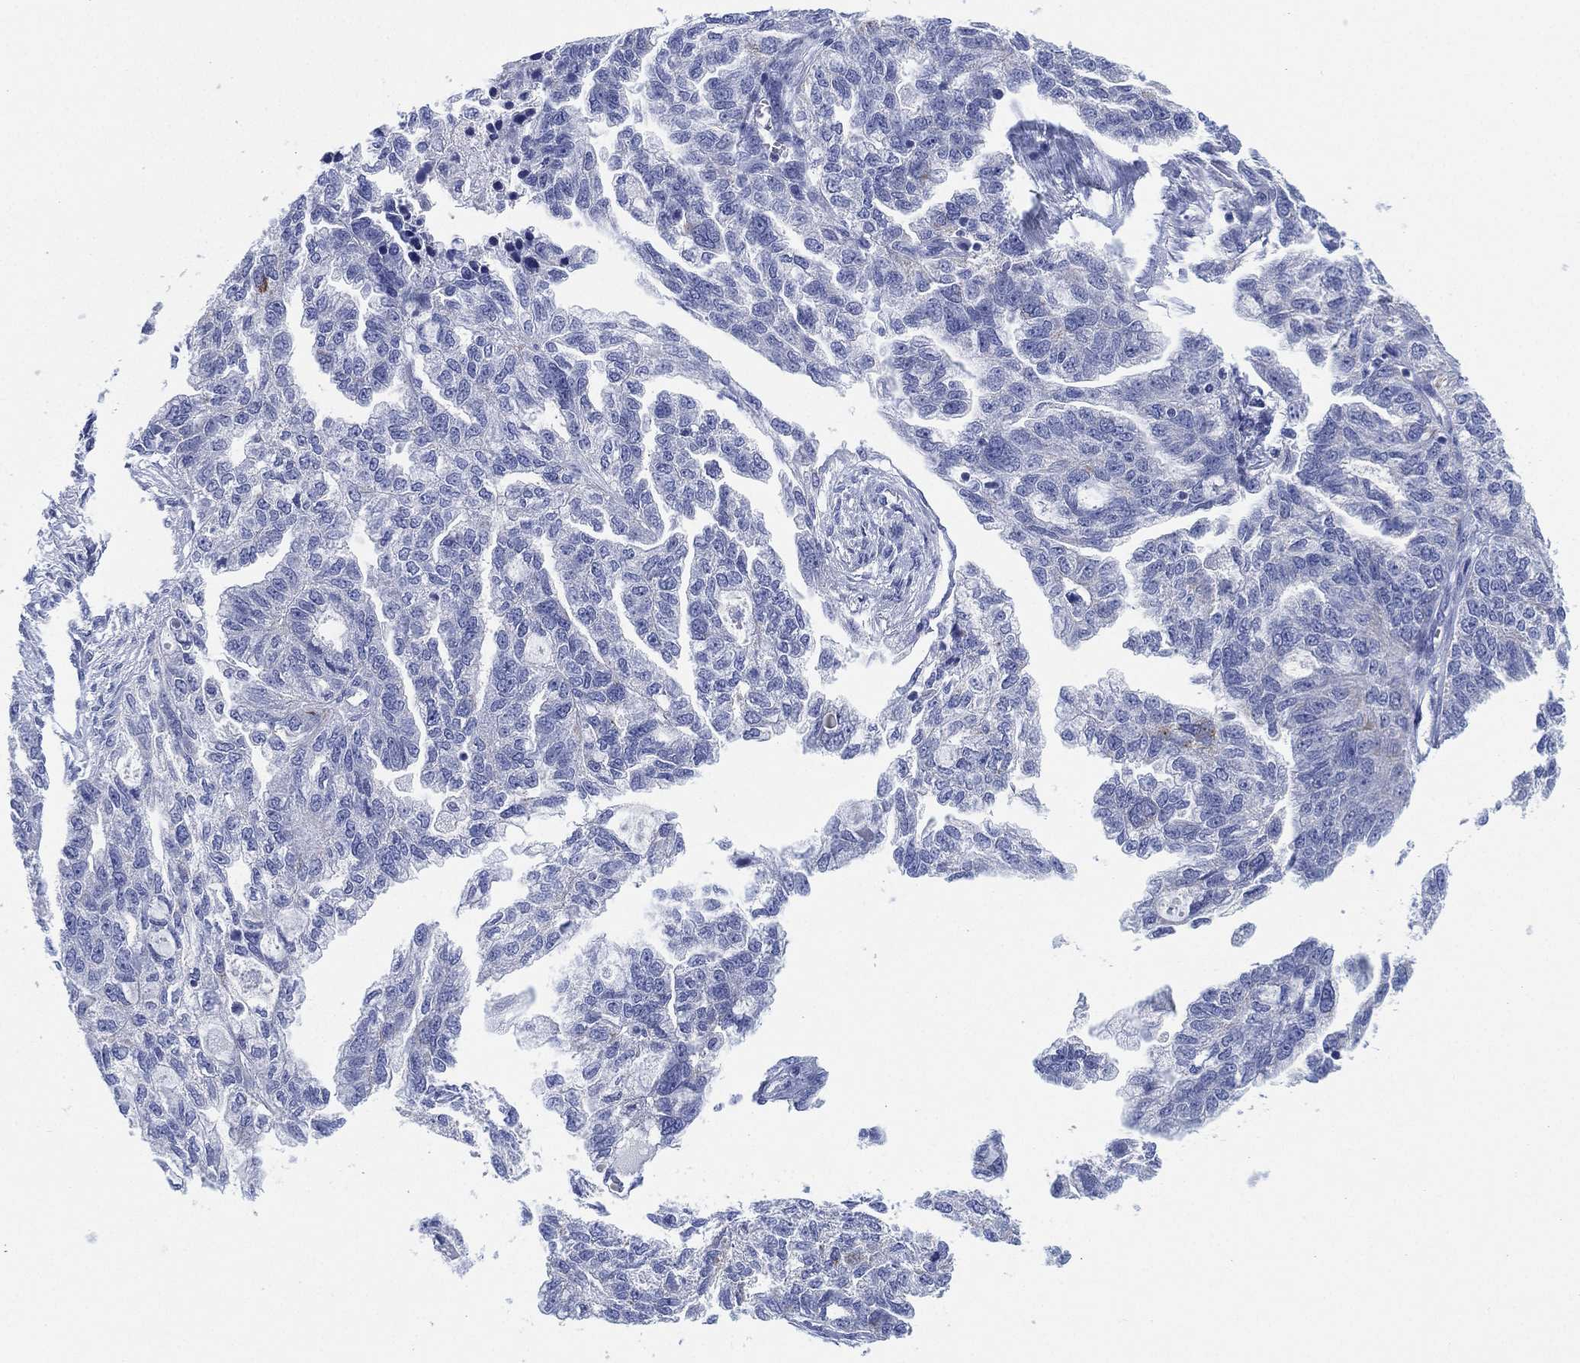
{"staining": {"intensity": "negative", "quantity": "none", "location": "none"}, "tissue": "ovarian cancer", "cell_type": "Tumor cells", "image_type": "cancer", "snomed": [{"axis": "morphology", "description": "Cystadenocarcinoma, serous, NOS"}, {"axis": "topography", "description": "Ovary"}], "caption": "High power microscopy micrograph of an immunohistochemistry micrograph of ovarian serous cystadenocarcinoma, revealing no significant staining in tumor cells. Nuclei are stained in blue.", "gene": "SLC9C2", "patient": {"sex": "female", "age": 51}}